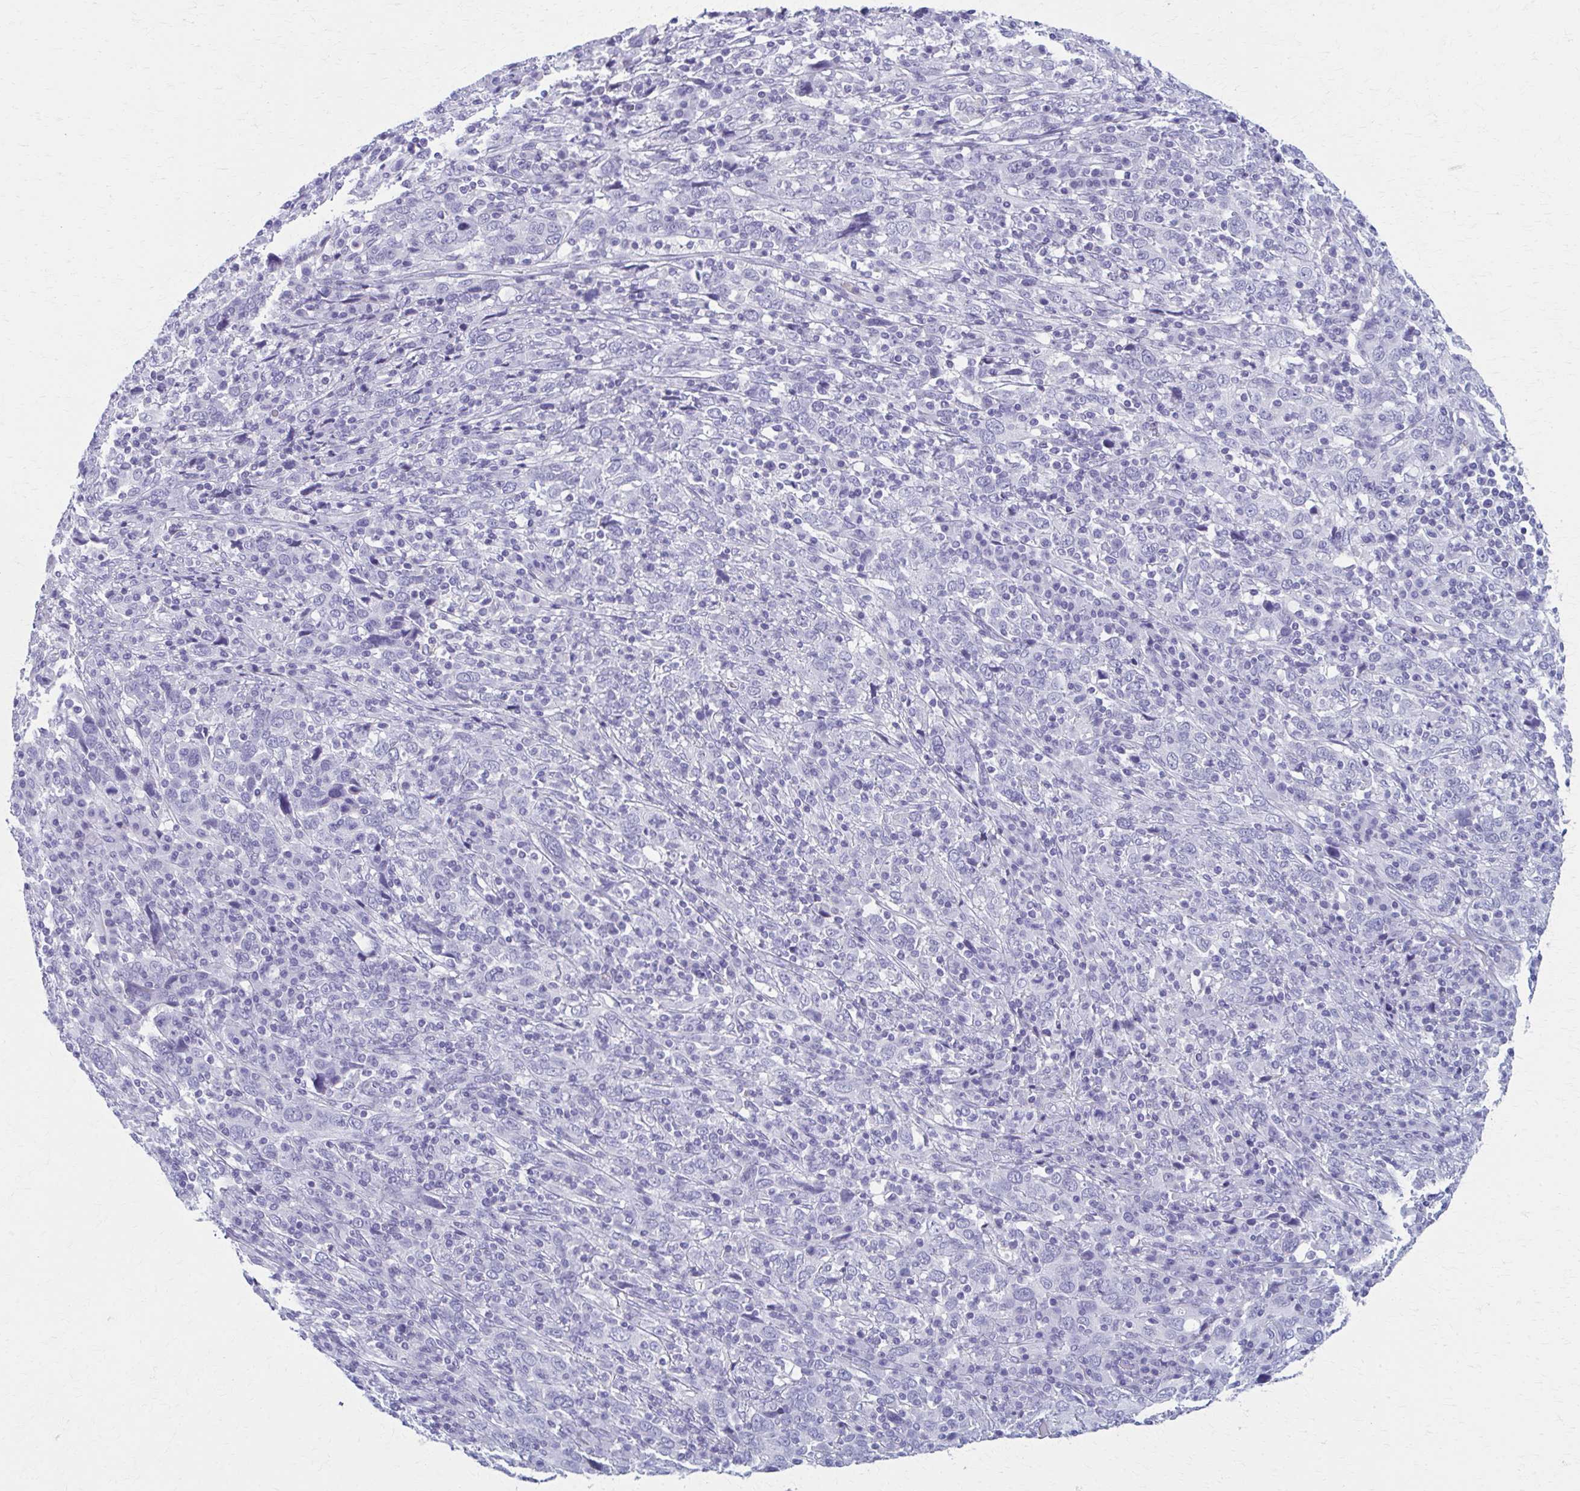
{"staining": {"intensity": "negative", "quantity": "none", "location": "none"}, "tissue": "cervical cancer", "cell_type": "Tumor cells", "image_type": "cancer", "snomed": [{"axis": "morphology", "description": "Squamous cell carcinoma, NOS"}, {"axis": "topography", "description": "Cervix"}], "caption": "Human cervical cancer (squamous cell carcinoma) stained for a protein using immunohistochemistry shows no staining in tumor cells.", "gene": "MPLKIP", "patient": {"sex": "female", "age": 46}}